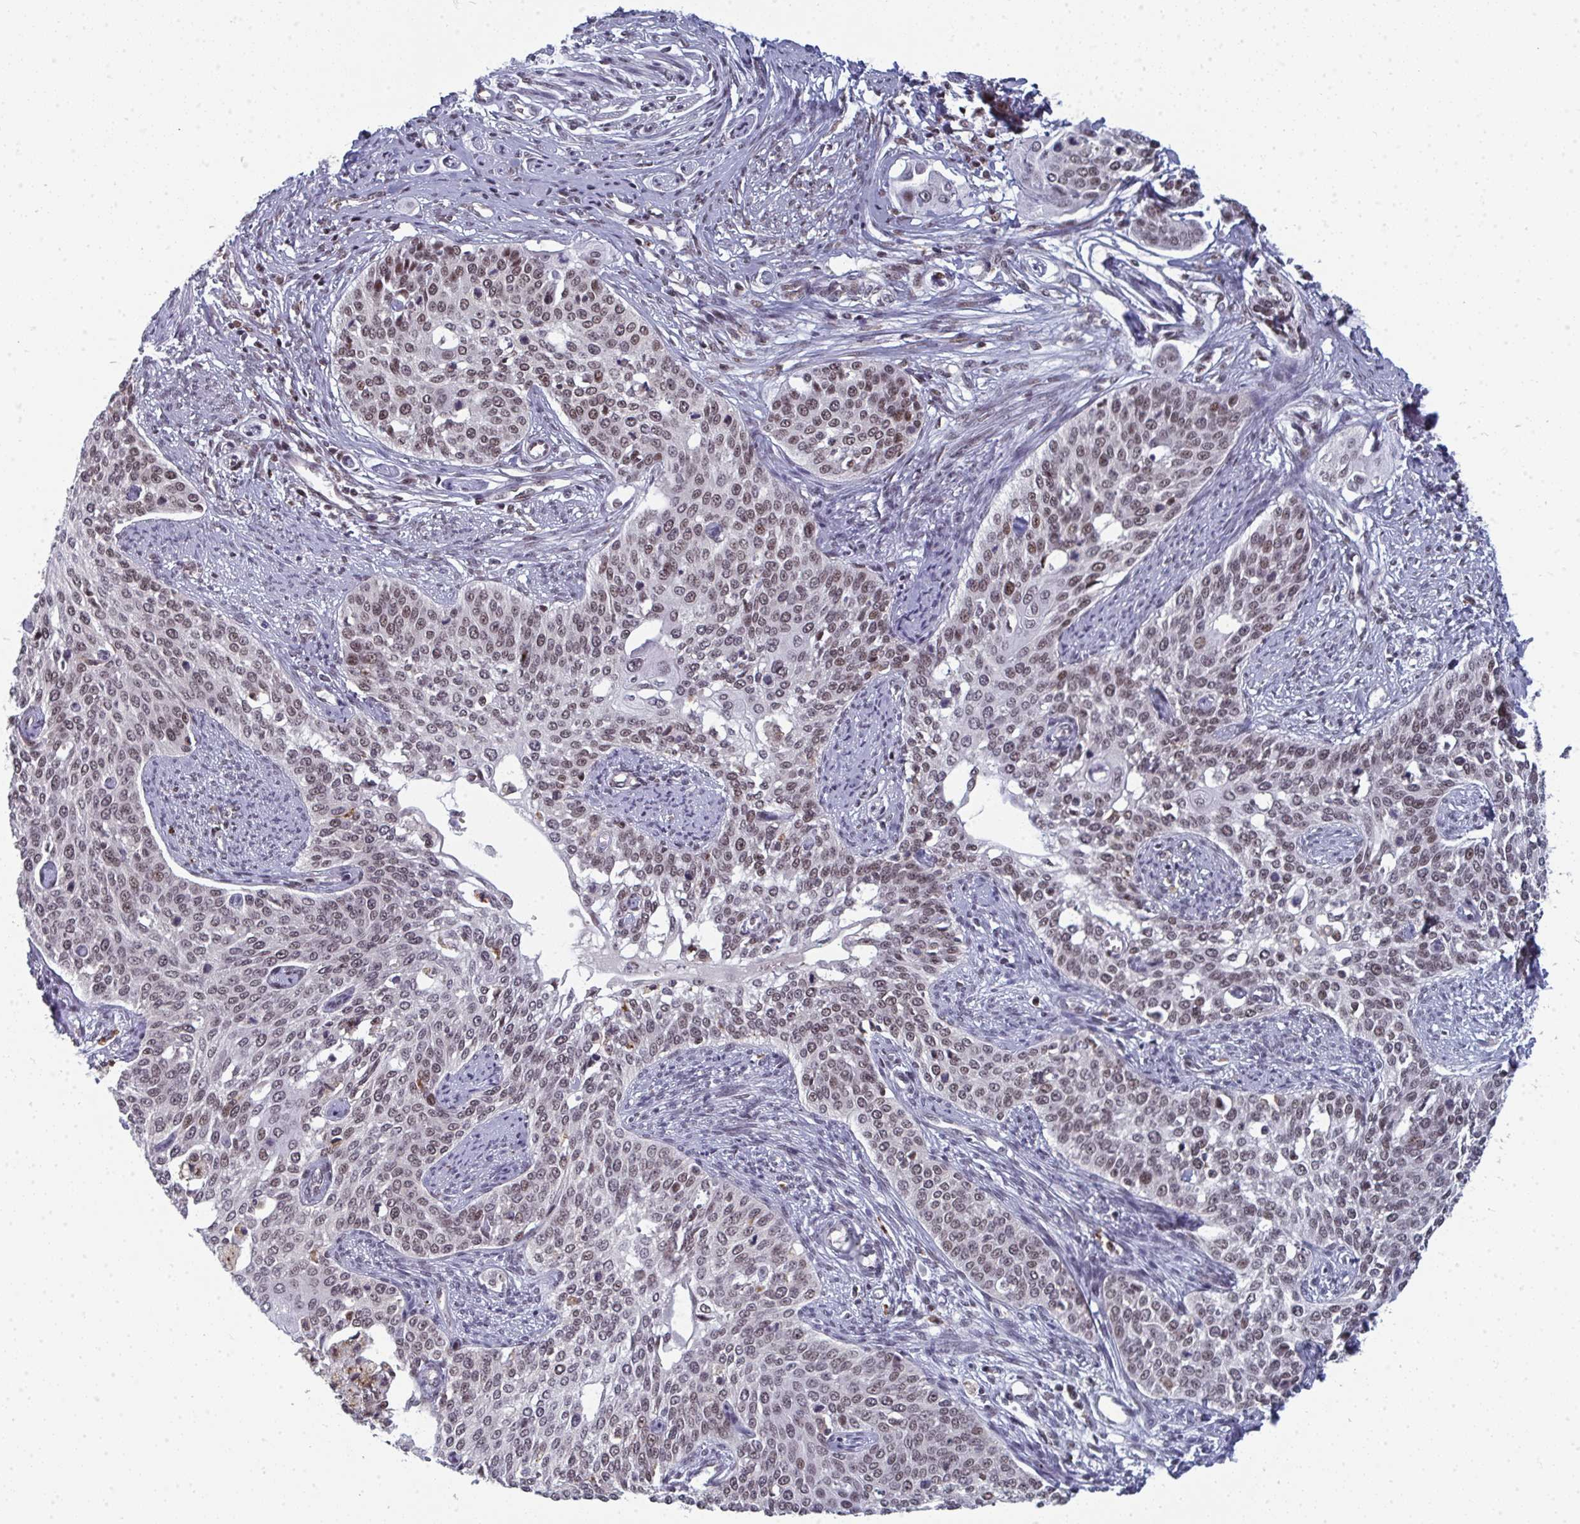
{"staining": {"intensity": "moderate", "quantity": ">75%", "location": "nuclear"}, "tissue": "cervical cancer", "cell_type": "Tumor cells", "image_type": "cancer", "snomed": [{"axis": "morphology", "description": "Squamous cell carcinoma, NOS"}, {"axis": "topography", "description": "Cervix"}], "caption": "Immunohistochemical staining of cervical cancer demonstrates moderate nuclear protein positivity in approximately >75% of tumor cells.", "gene": "ATF1", "patient": {"sex": "female", "age": 44}}